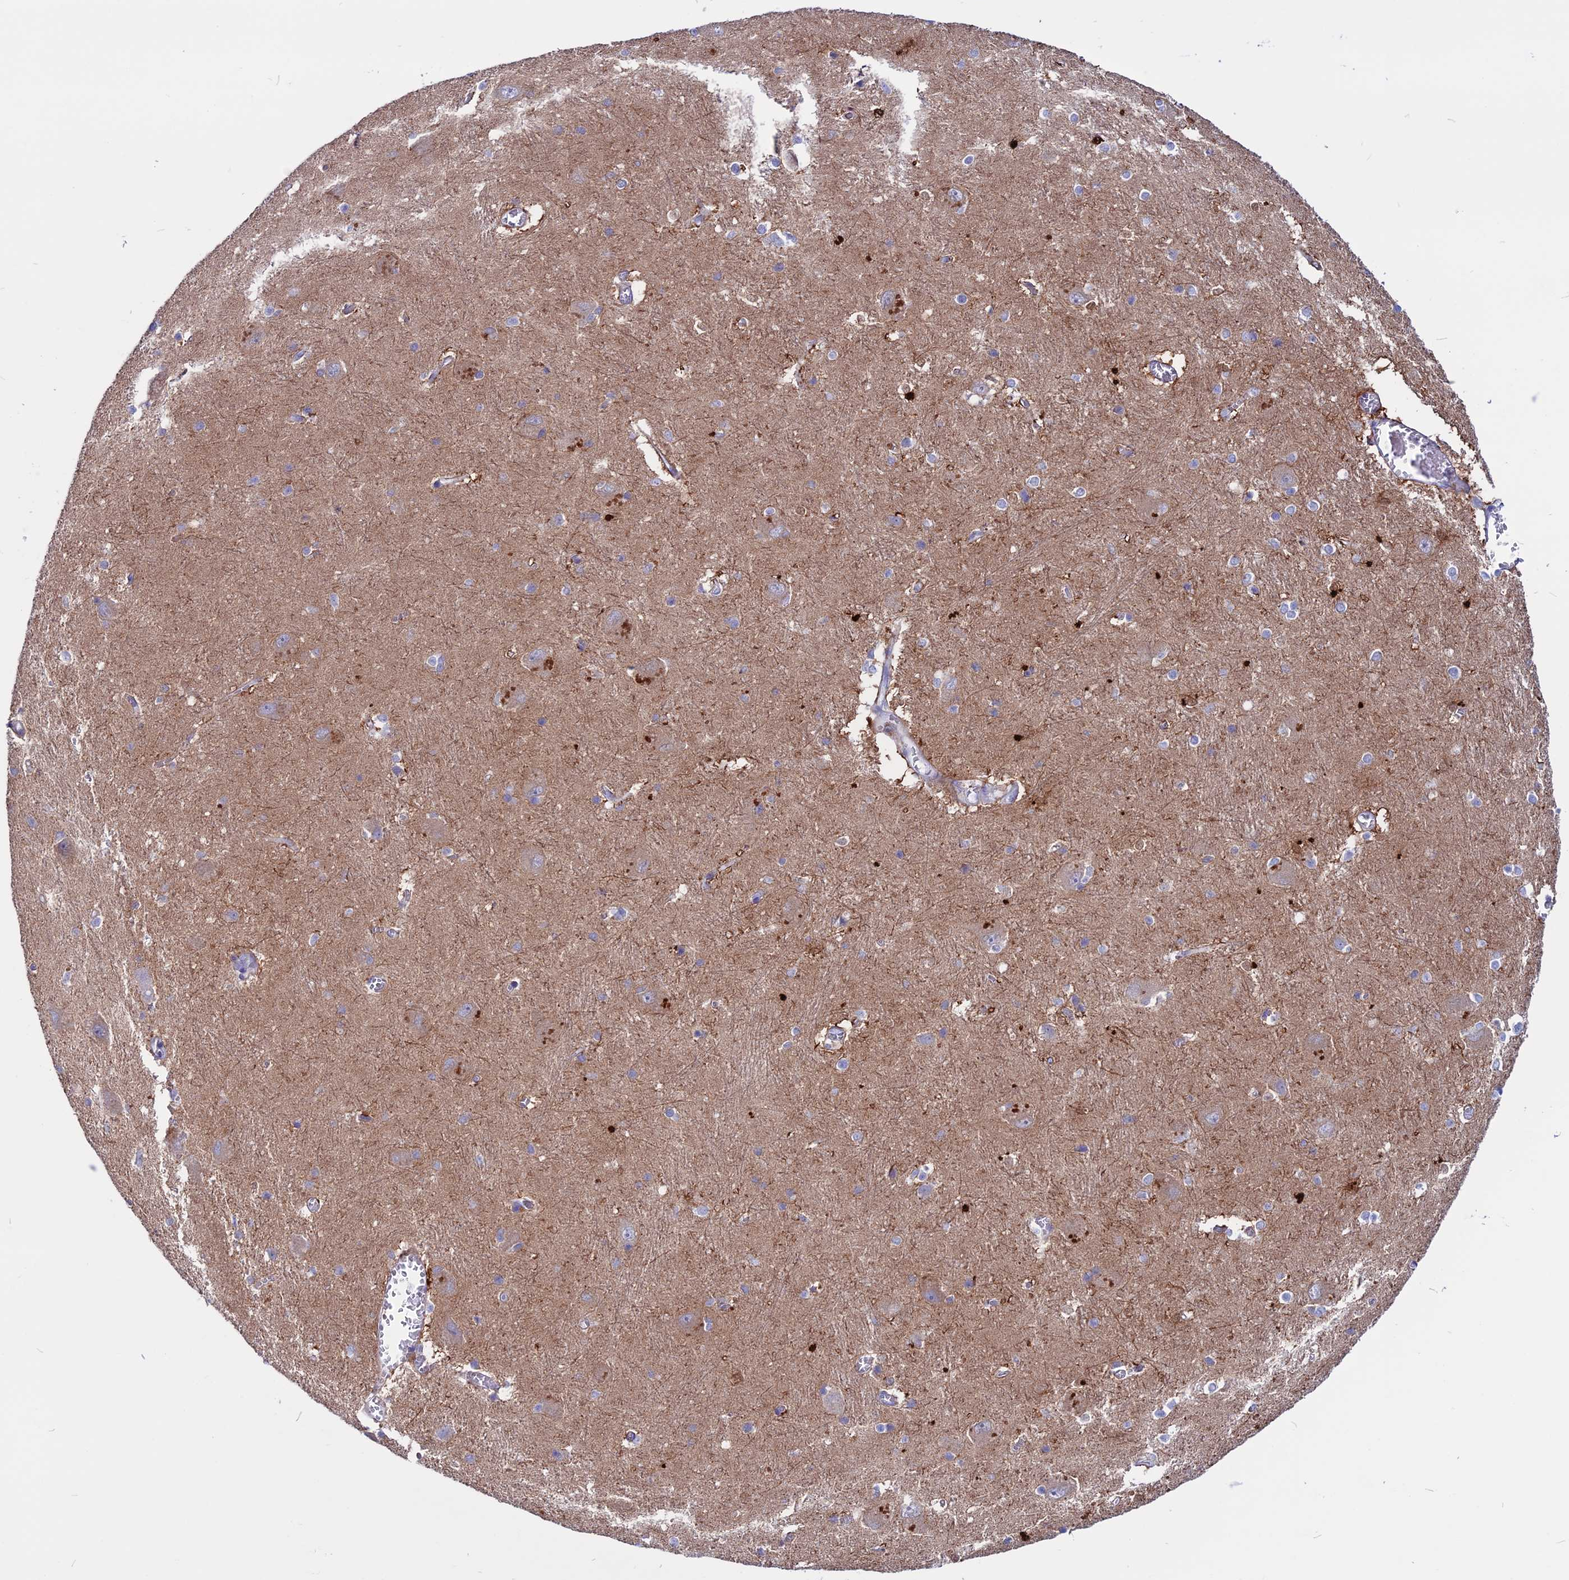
{"staining": {"intensity": "moderate", "quantity": "<25%", "location": "cytoplasmic/membranous,nuclear"}, "tissue": "caudate", "cell_type": "Glial cells", "image_type": "normal", "snomed": [{"axis": "morphology", "description": "Normal tissue, NOS"}, {"axis": "topography", "description": "Lateral ventricle wall"}], "caption": "This image reveals unremarkable caudate stained with immunohistochemistry to label a protein in brown. The cytoplasmic/membranous,nuclear of glial cells show moderate positivity for the protein. Nuclei are counter-stained blue.", "gene": "CLEC2L", "patient": {"sex": "male", "age": 37}}